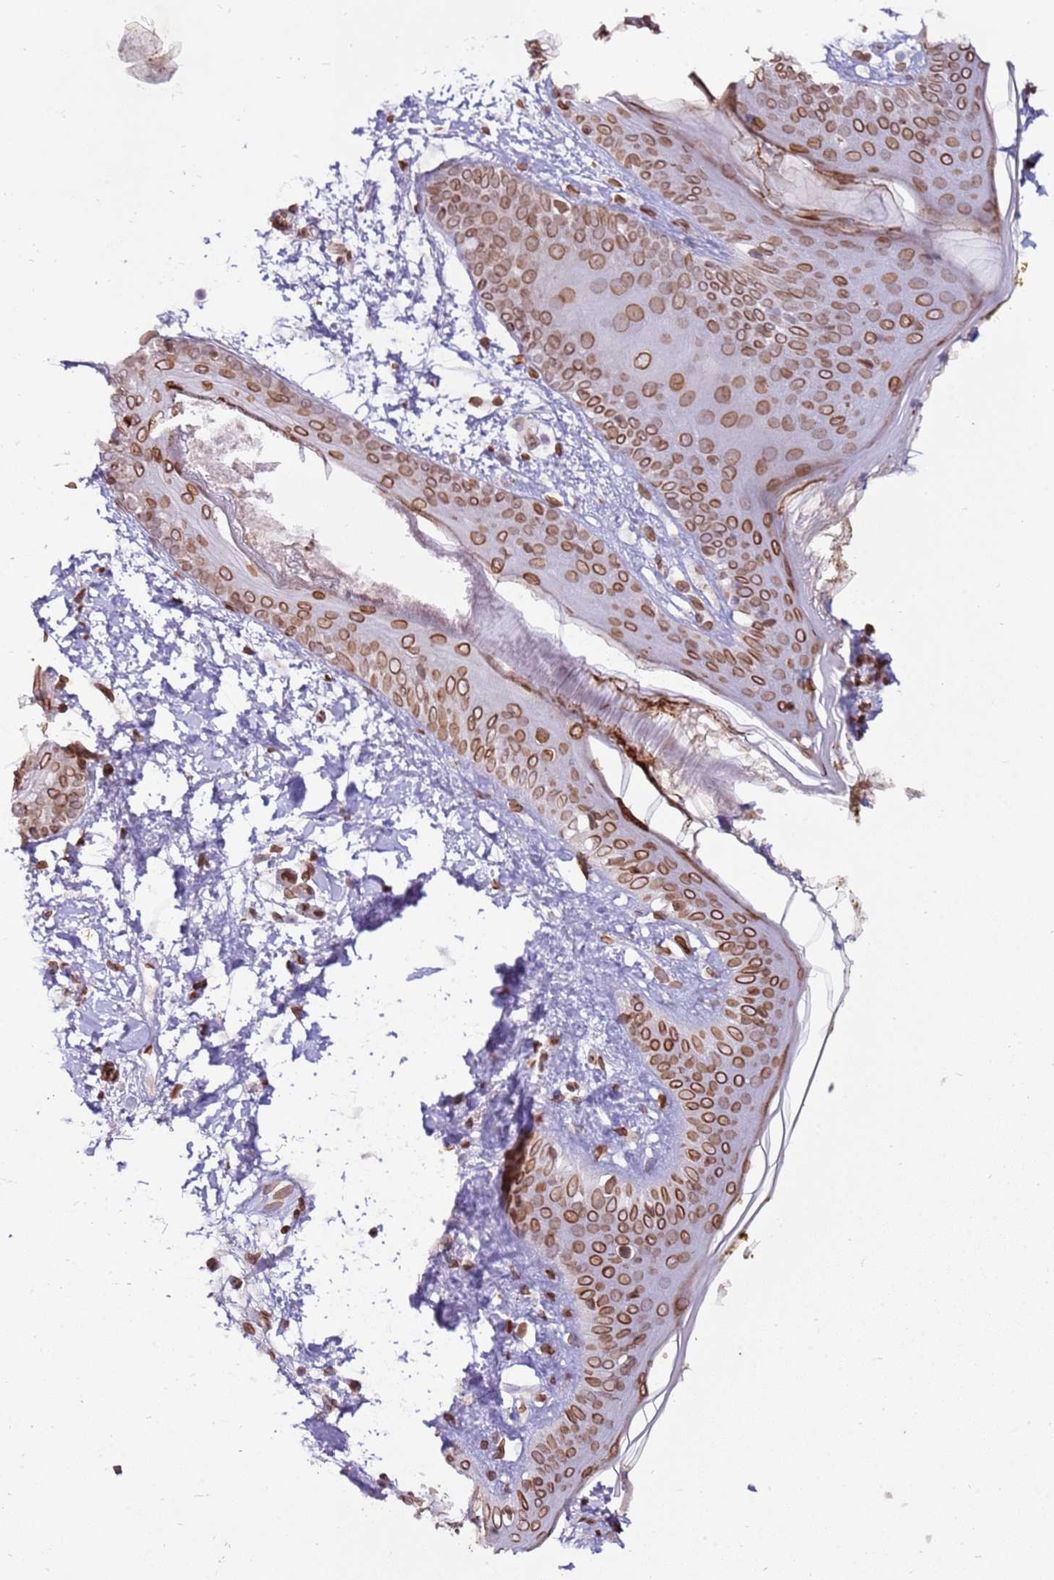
{"staining": {"intensity": "moderate", "quantity": ">75%", "location": "cytoplasmic/membranous,nuclear"}, "tissue": "skin", "cell_type": "Fibroblasts", "image_type": "normal", "snomed": [{"axis": "morphology", "description": "Normal tissue, NOS"}, {"axis": "topography", "description": "Skin"}], "caption": "Brown immunohistochemical staining in benign human skin exhibits moderate cytoplasmic/membranous,nuclear expression in about >75% of fibroblasts.", "gene": "TMEM47", "patient": {"sex": "female", "age": 34}}